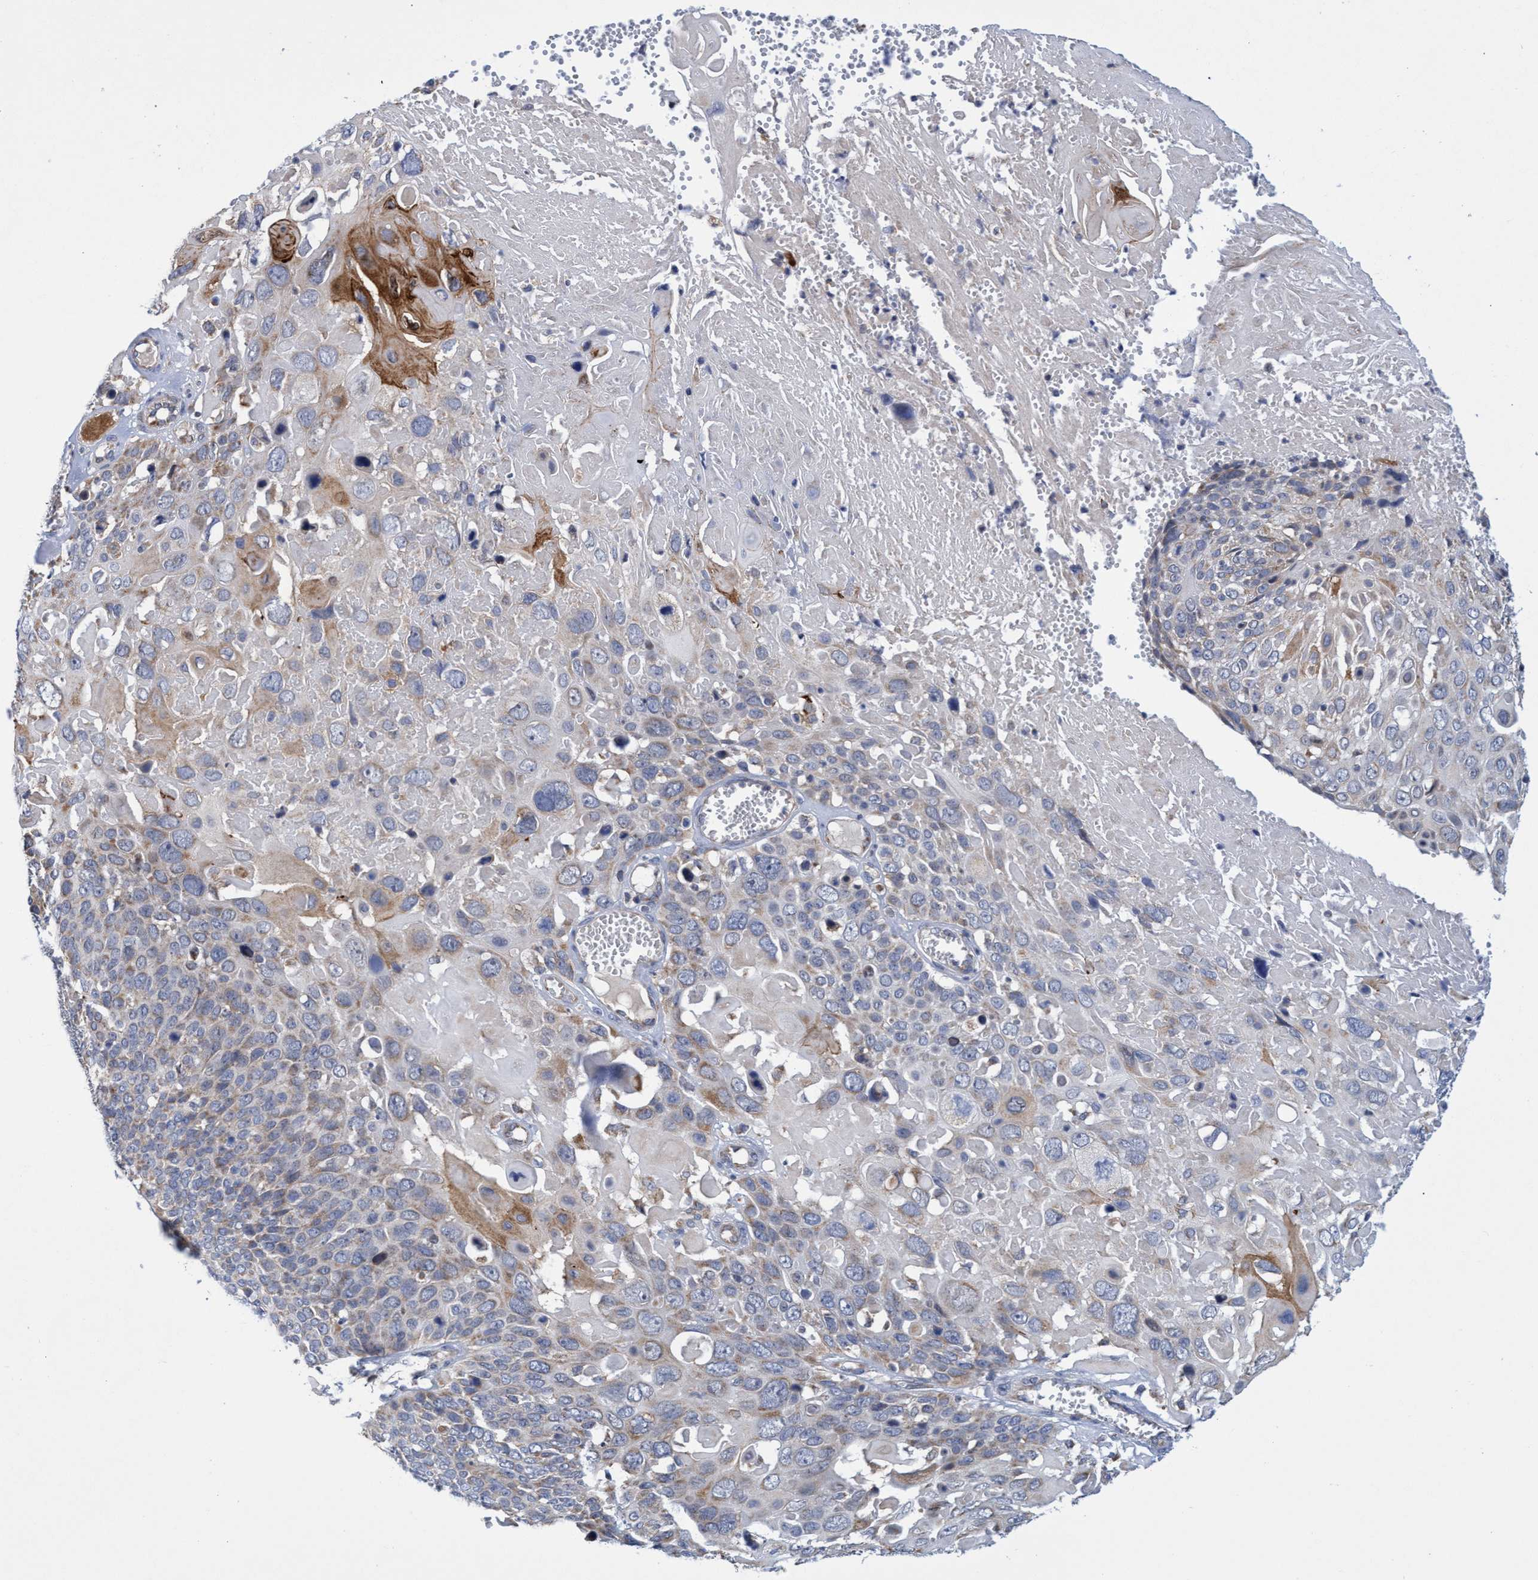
{"staining": {"intensity": "moderate", "quantity": "<25%", "location": "cytoplasmic/membranous"}, "tissue": "cervical cancer", "cell_type": "Tumor cells", "image_type": "cancer", "snomed": [{"axis": "morphology", "description": "Squamous cell carcinoma, NOS"}, {"axis": "topography", "description": "Cervix"}], "caption": "A micrograph showing moderate cytoplasmic/membranous positivity in about <25% of tumor cells in cervical squamous cell carcinoma, as visualized by brown immunohistochemical staining.", "gene": "NAT16", "patient": {"sex": "female", "age": 74}}